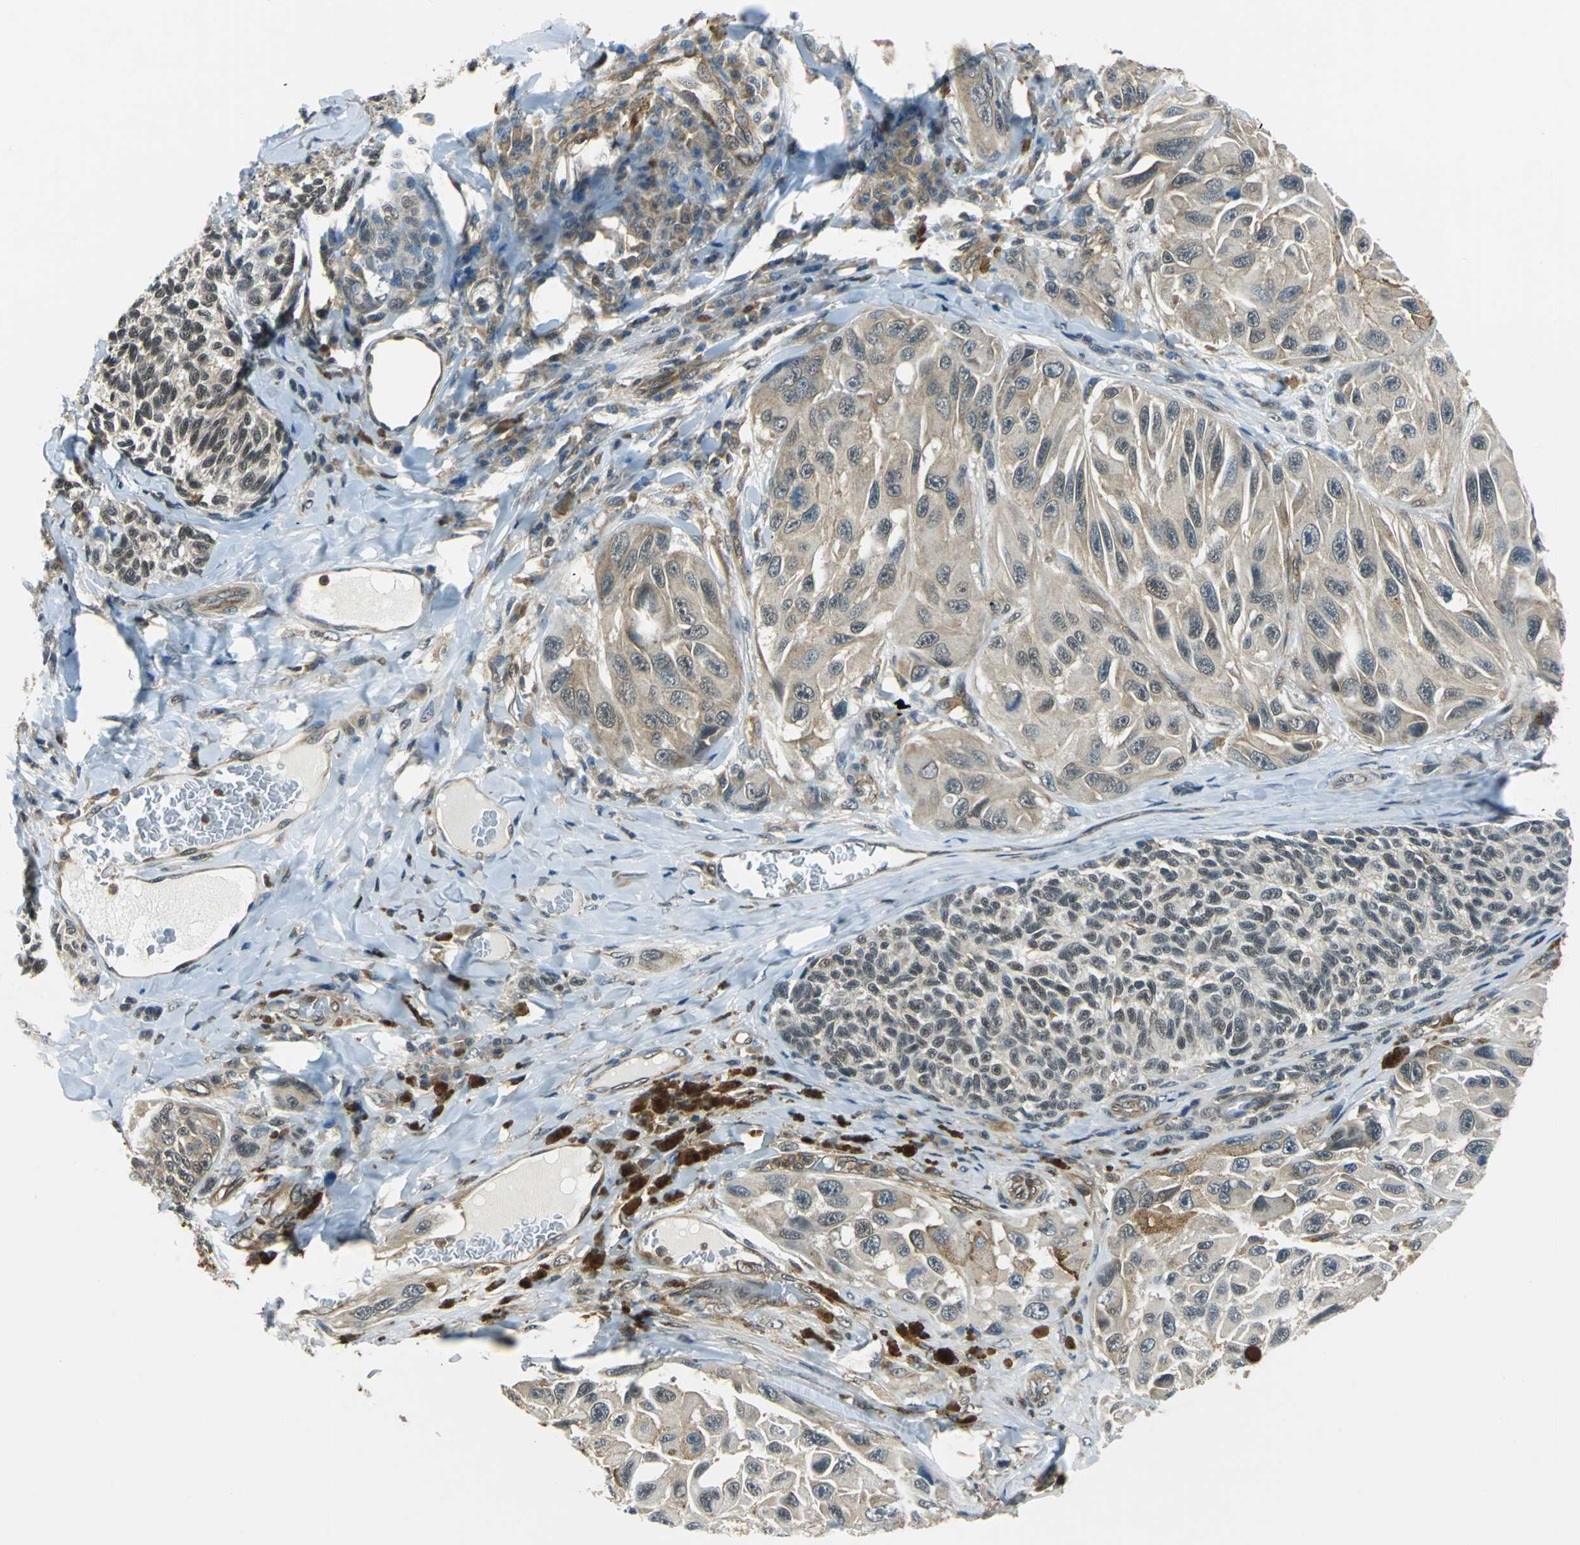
{"staining": {"intensity": "moderate", "quantity": "25%-75%", "location": "cytoplasmic/membranous,nuclear"}, "tissue": "melanoma", "cell_type": "Tumor cells", "image_type": "cancer", "snomed": [{"axis": "morphology", "description": "Malignant melanoma, NOS"}, {"axis": "topography", "description": "Skin"}], "caption": "Protein expression analysis of human melanoma reveals moderate cytoplasmic/membranous and nuclear expression in about 25%-75% of tumor cells. (Brightfield microscopy of DAB IHC at high magnification).", "gene": "ARPC3", "patient": {"sex": "female", "age": 73}}